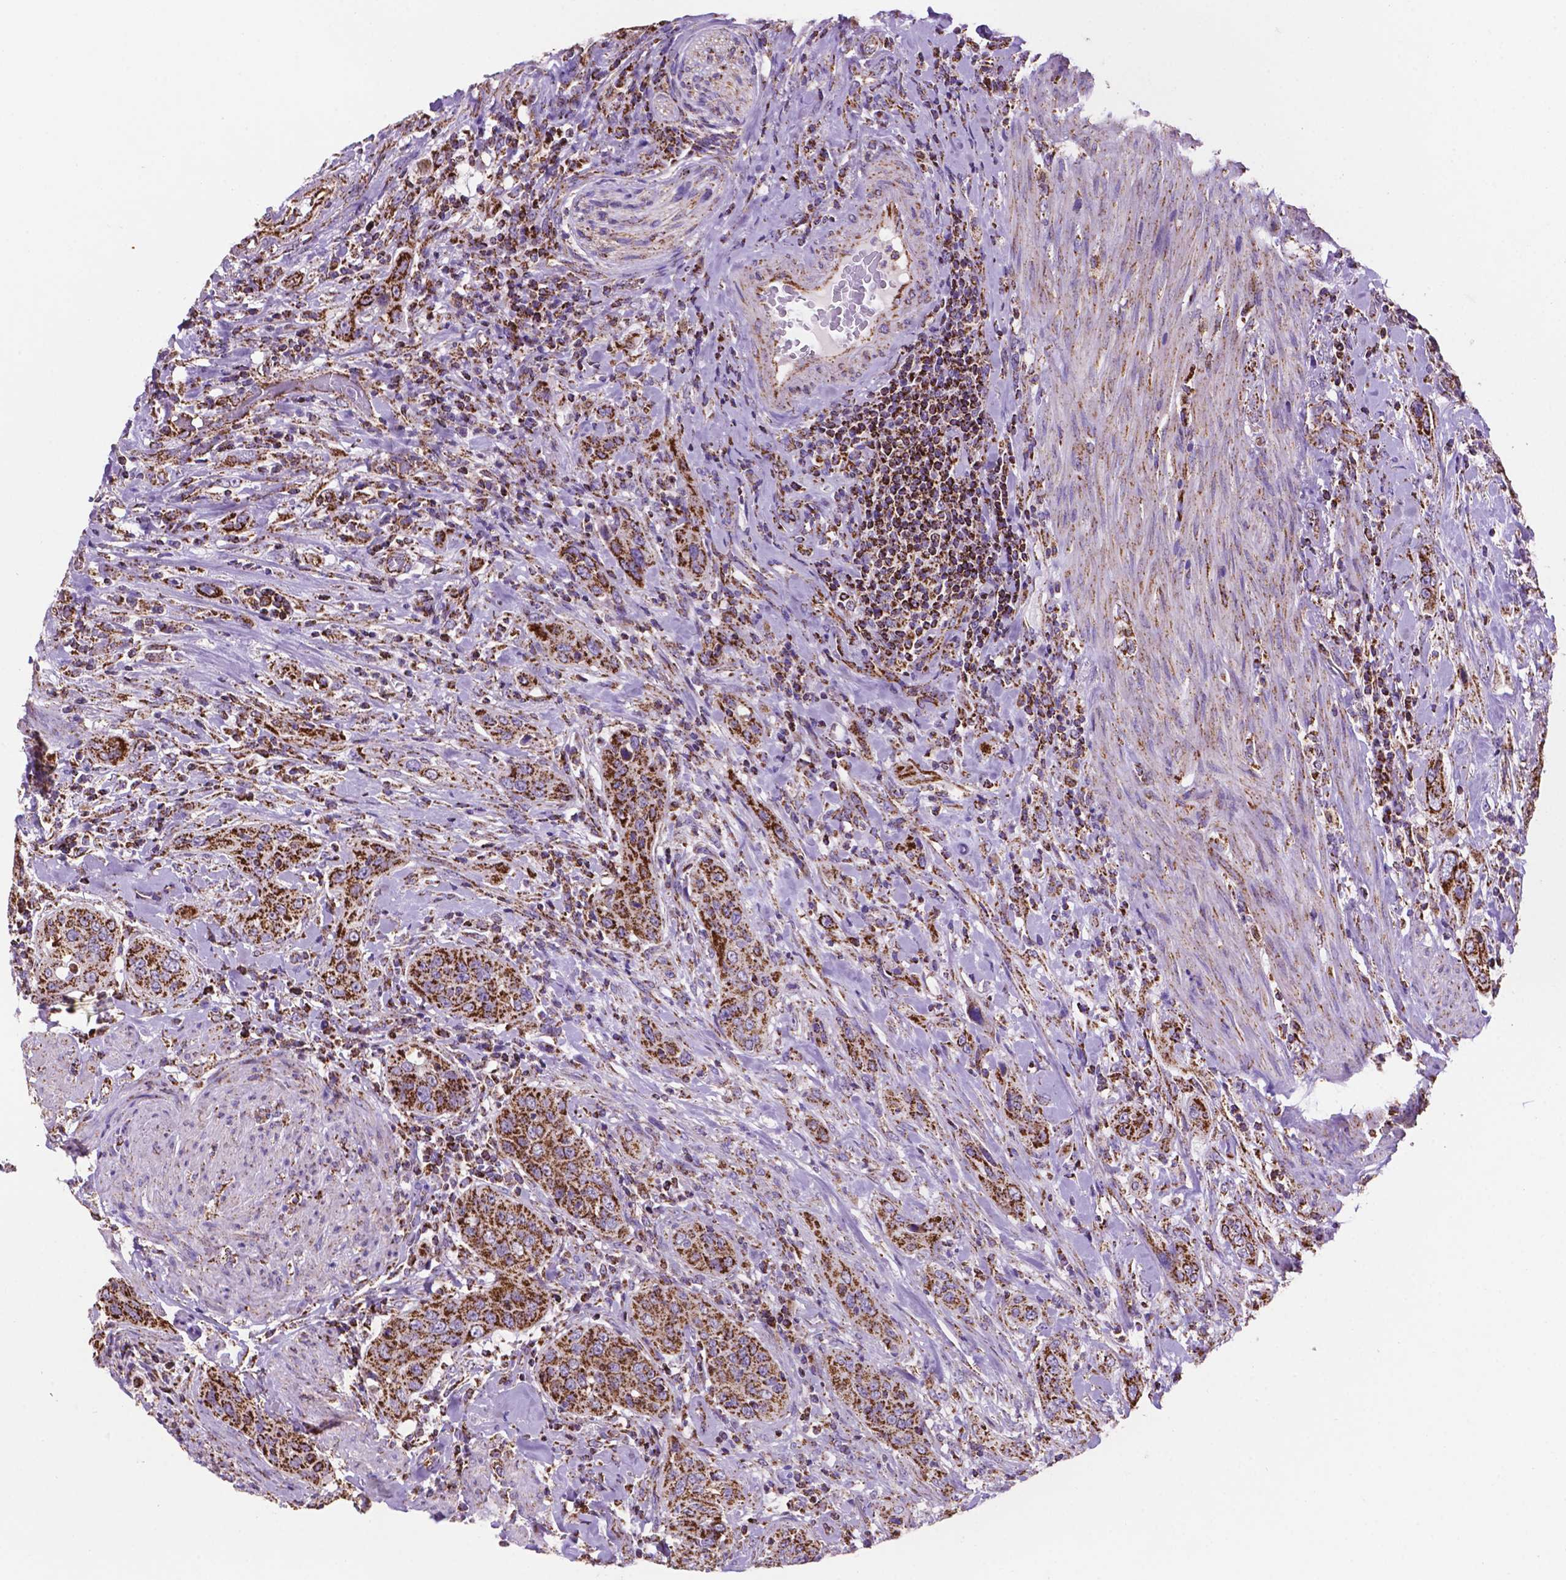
{"staining": {"intensity": "strong", "quantity": ">75%", "location": "cytoplasmic/membranous"}, "tissue": "urothelial cancer", "cell_type": "Tumor cells", "image_type": "cancer", "snomed": [{"axis": "morphology", "description": "Urothelial carcinoma, High grade"}, {"axis": "topography", "description": "Urinary bladder"}], "caption": "Immunohistochemistry of human urothelial carcinoma (high-grade) reveals high levels of strong cytoplasmic/membranous staining in approximately >75% of tumor cells.", "gene": "HSPD1", "patient": {"sex": "male", "age": 82}}